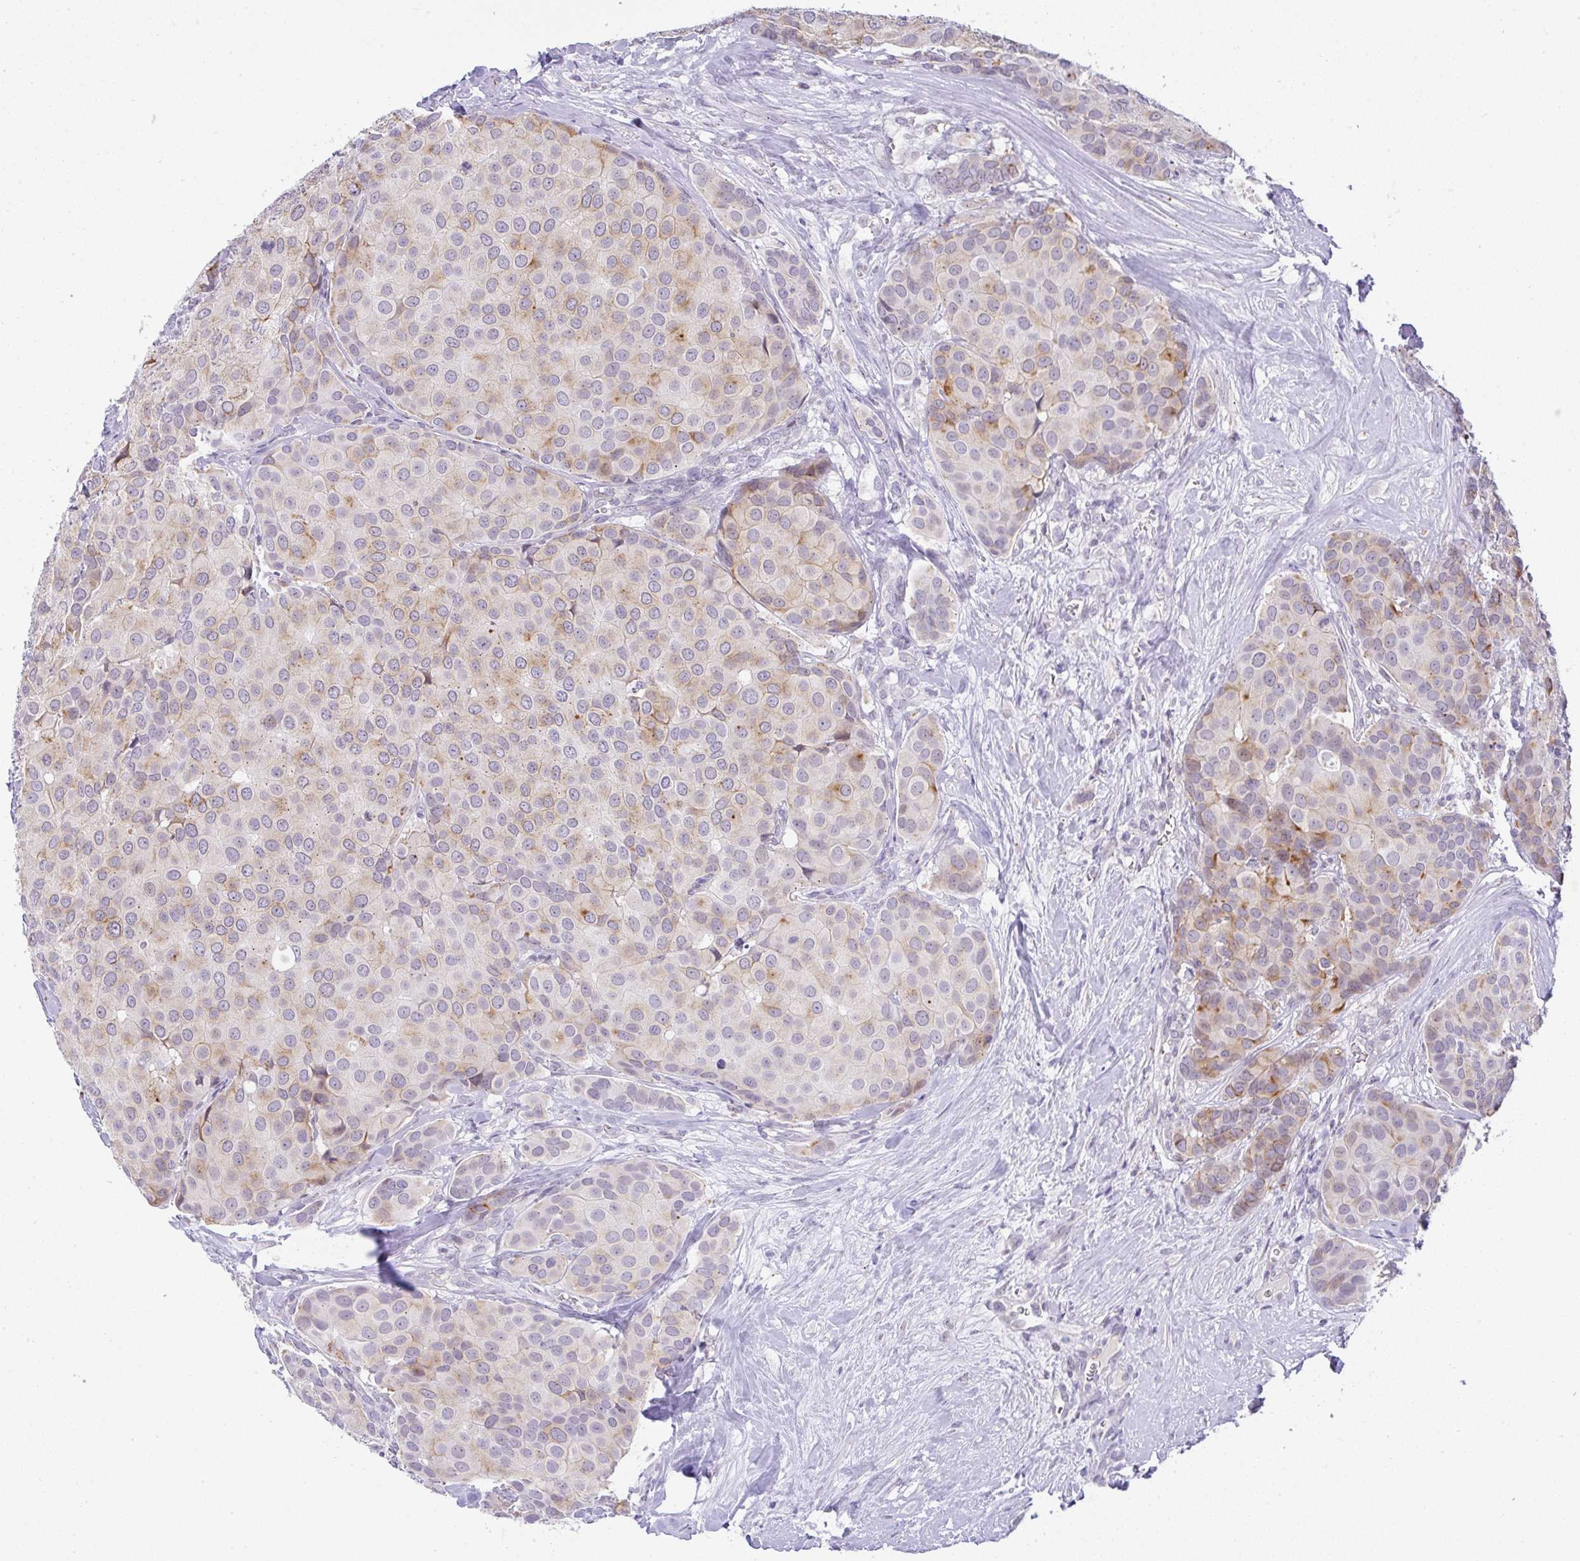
{"staining": {"intensity": "weak", "quantity": "25%-75%", "location": "cytoplasmic/membranous"}, "tissue": "breast cancer", "cell_type": "Tumor cells", "image_type": "cancer", "snomed": [{"axis": "morphology", "description": "Duct carcinoma"}, {"axis": "topography", "description": "Breast"}], "caption": "Invasive ductal carcinoma (breast) stained for a protein (brown) exhibits weak cytoplasmic/membranous positive positivity in approximately 25%-75% of tumor cells.", "gene": "FAM177A1", "patient": {"sex": "female", "age": 70}}